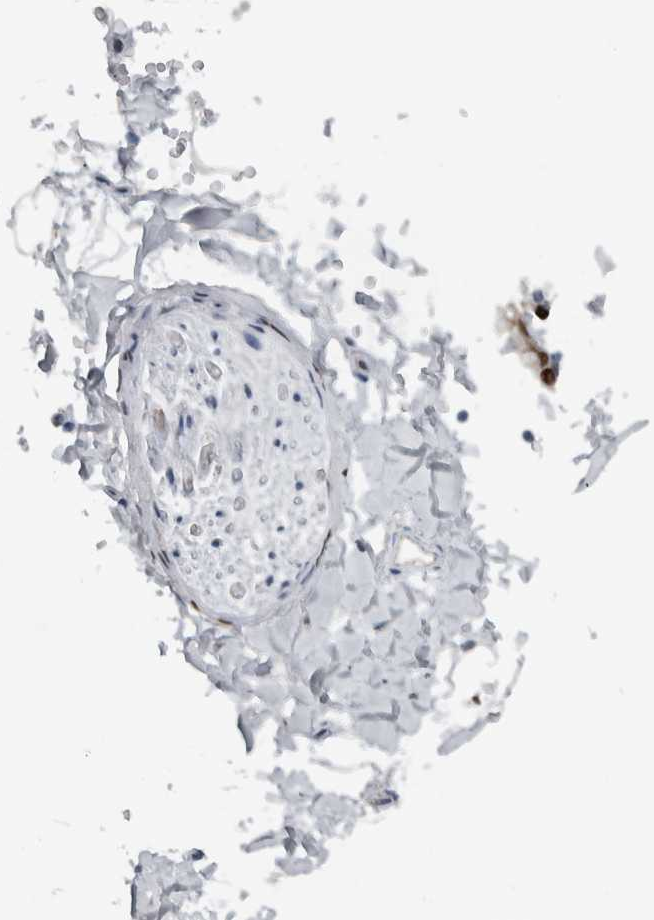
{"staining": {"intensity": "negative", "quantity": "none", "location": "none"}, "tissue": "adipose tissue", "cell_type": "Adipocytes", "image_type": "normal", "snomed": [{"axis": "morphology", "description": "Normal tissue, NOS"}, {"axis": "topography", "description": "Cartilage tissue"}, {"axis": "topography", "description": "Bronchus"}], "caption": "Histopathology image shows no significant protein staining in adipocytes of unremarkable adipose tissue.", "gene": "ADPRM", "patient": {"sex": "female", "age": 73}}